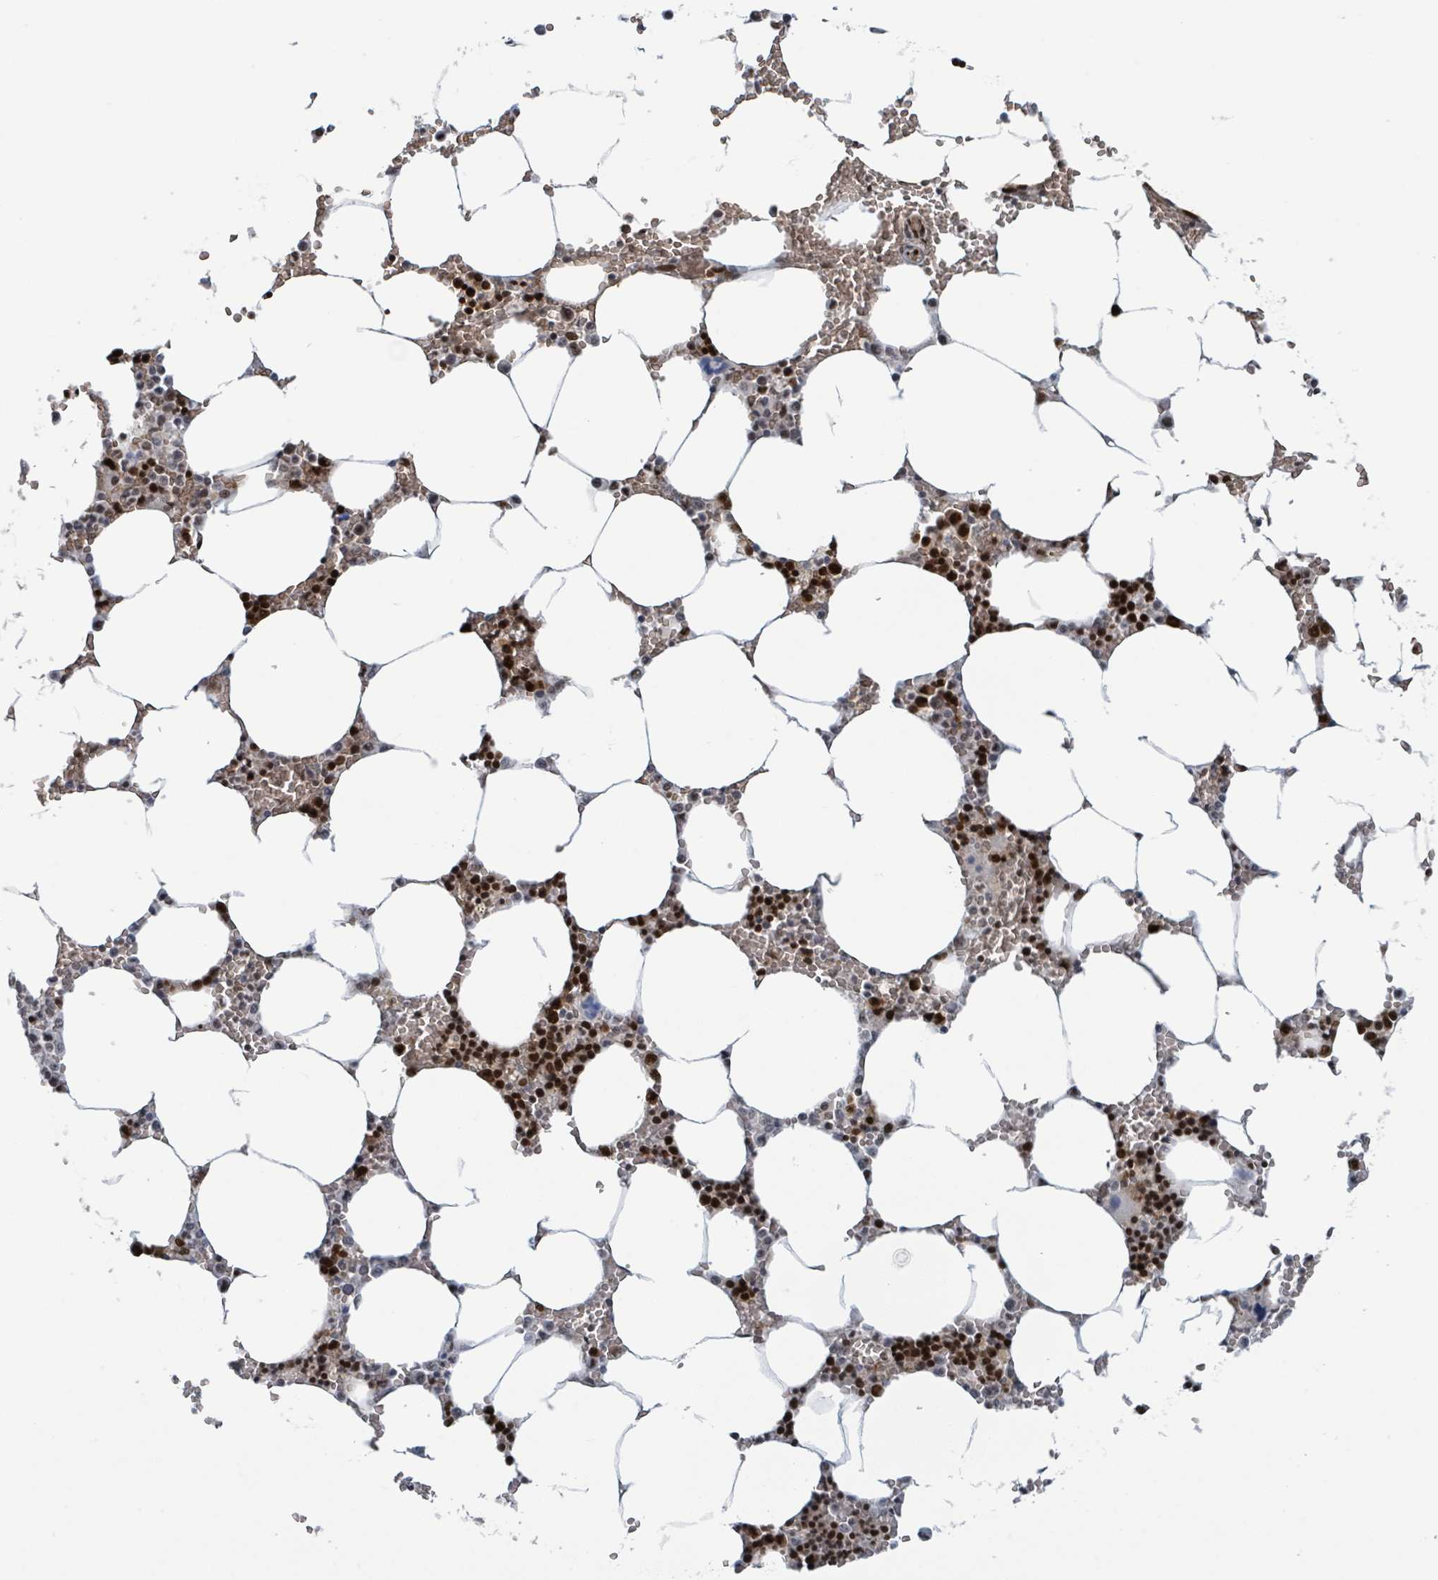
{"staining": {"intensity": "strong", "quantity": "25%-75%", "location": "nuclear"}, "tissue": "bone marrow", "cell_type": "Hematopoietic cells", "image_type": "normal", "snomed": [{"axis": "morphology", "description": "Normal tissue, NOS"}, {"axis": "topography", "description": "Bone marrow"}], "caption": "Hematopoietic cells reveal high levels of strong nuclear positivity in about 25%-75% of cells in normal human bone marrow.", "gene": "KLF3", "patient": {"sex": "male", "age": 70}}